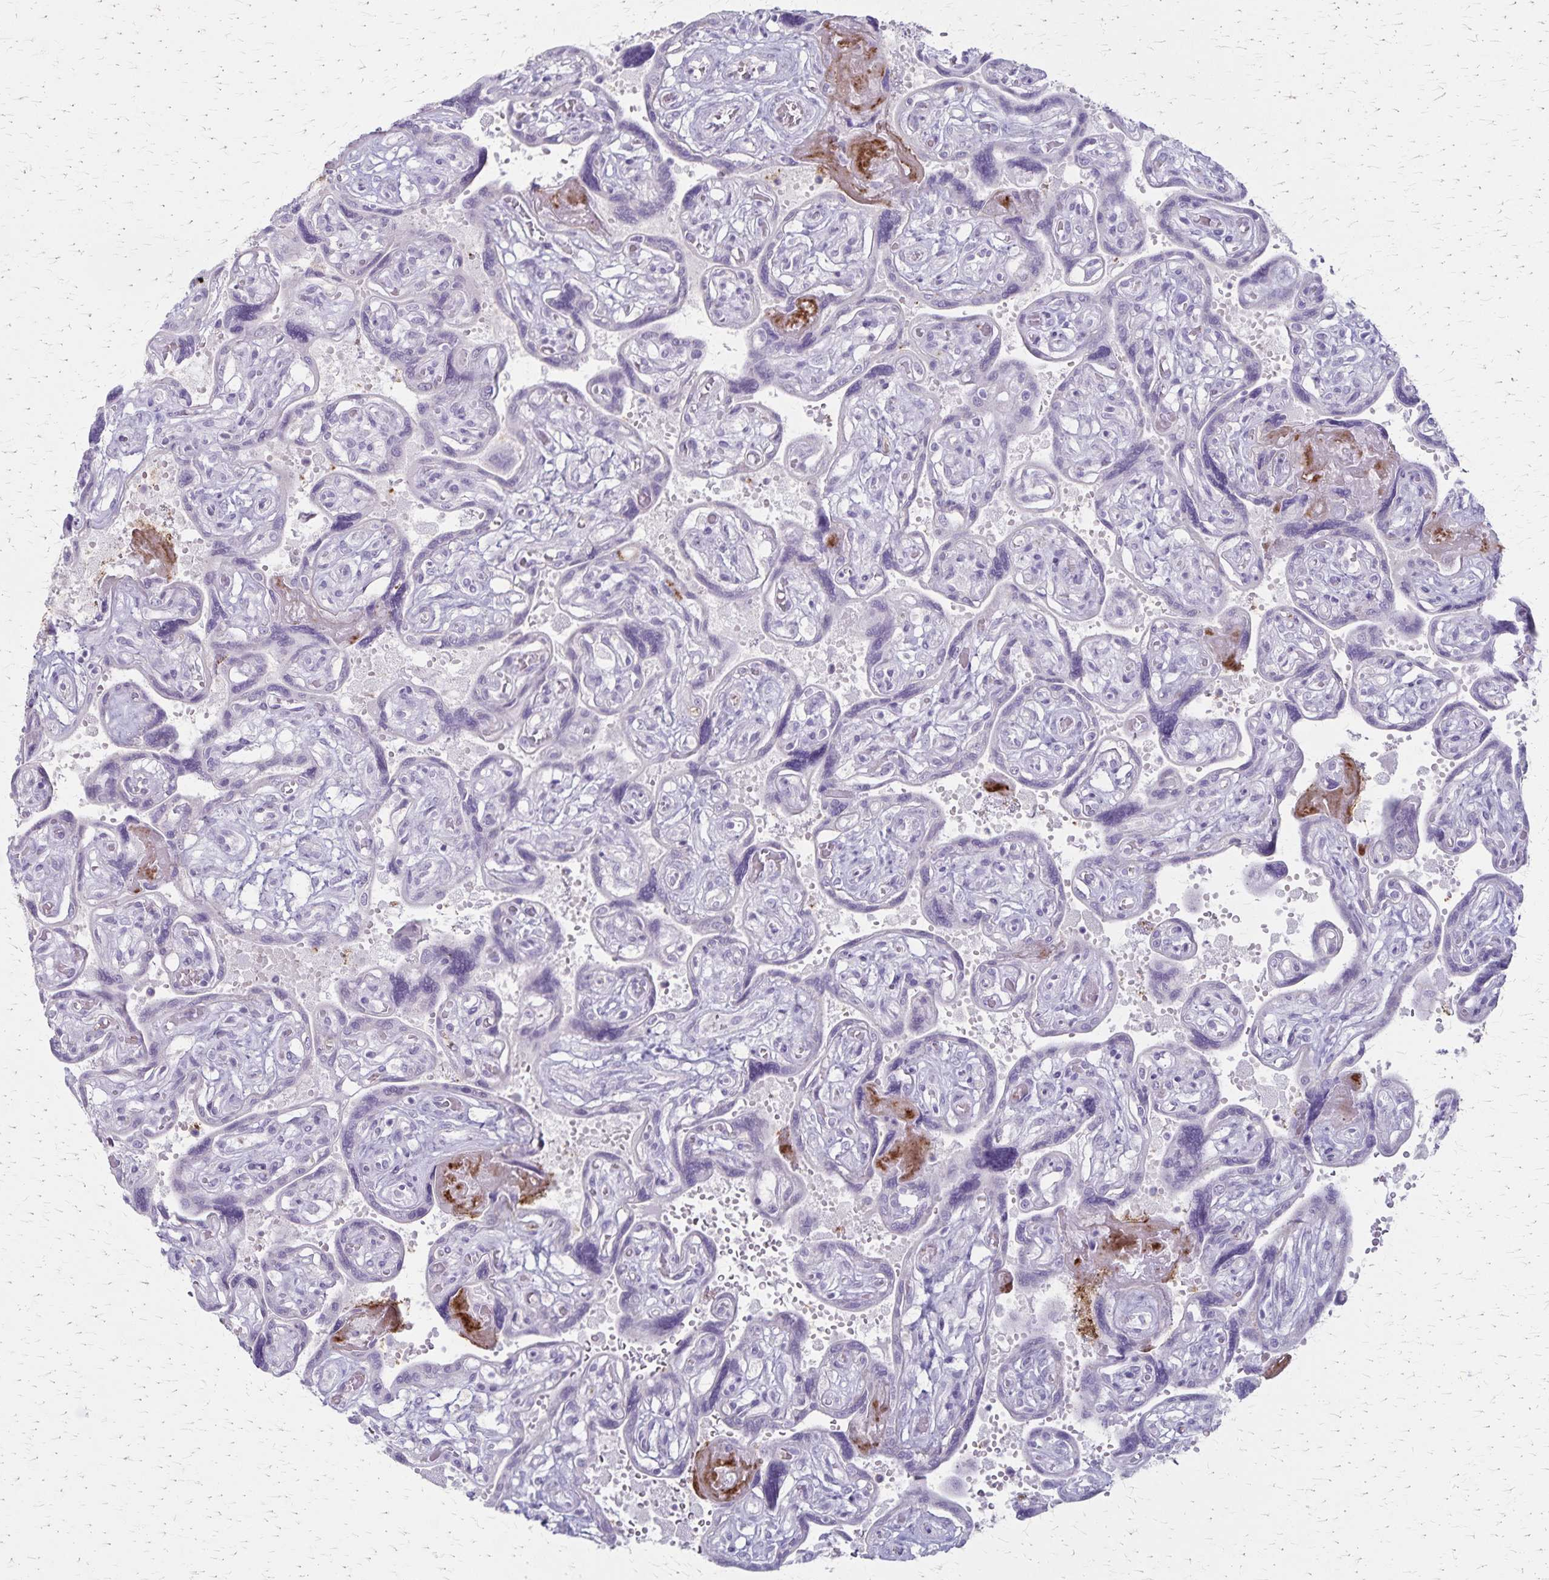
{"staining": {"intensity": "negative", "quantity": "none", "location": "none"}, "tissue": "placenta", "cell_type": "Decidual cells", "image_type": "normal", "snomed": [{"axis": "morphology", "description": "Normal tissue, NOS"}, {"axis": "topography", "description": "Placenta"}], "caption": "High power microscopy histopathology image of an IHC histopathology image of normal placenta, revealing no significant expression in decidual cells.", "gene": "RASL10B", "patient": {"sex": "female", "age": 32}}